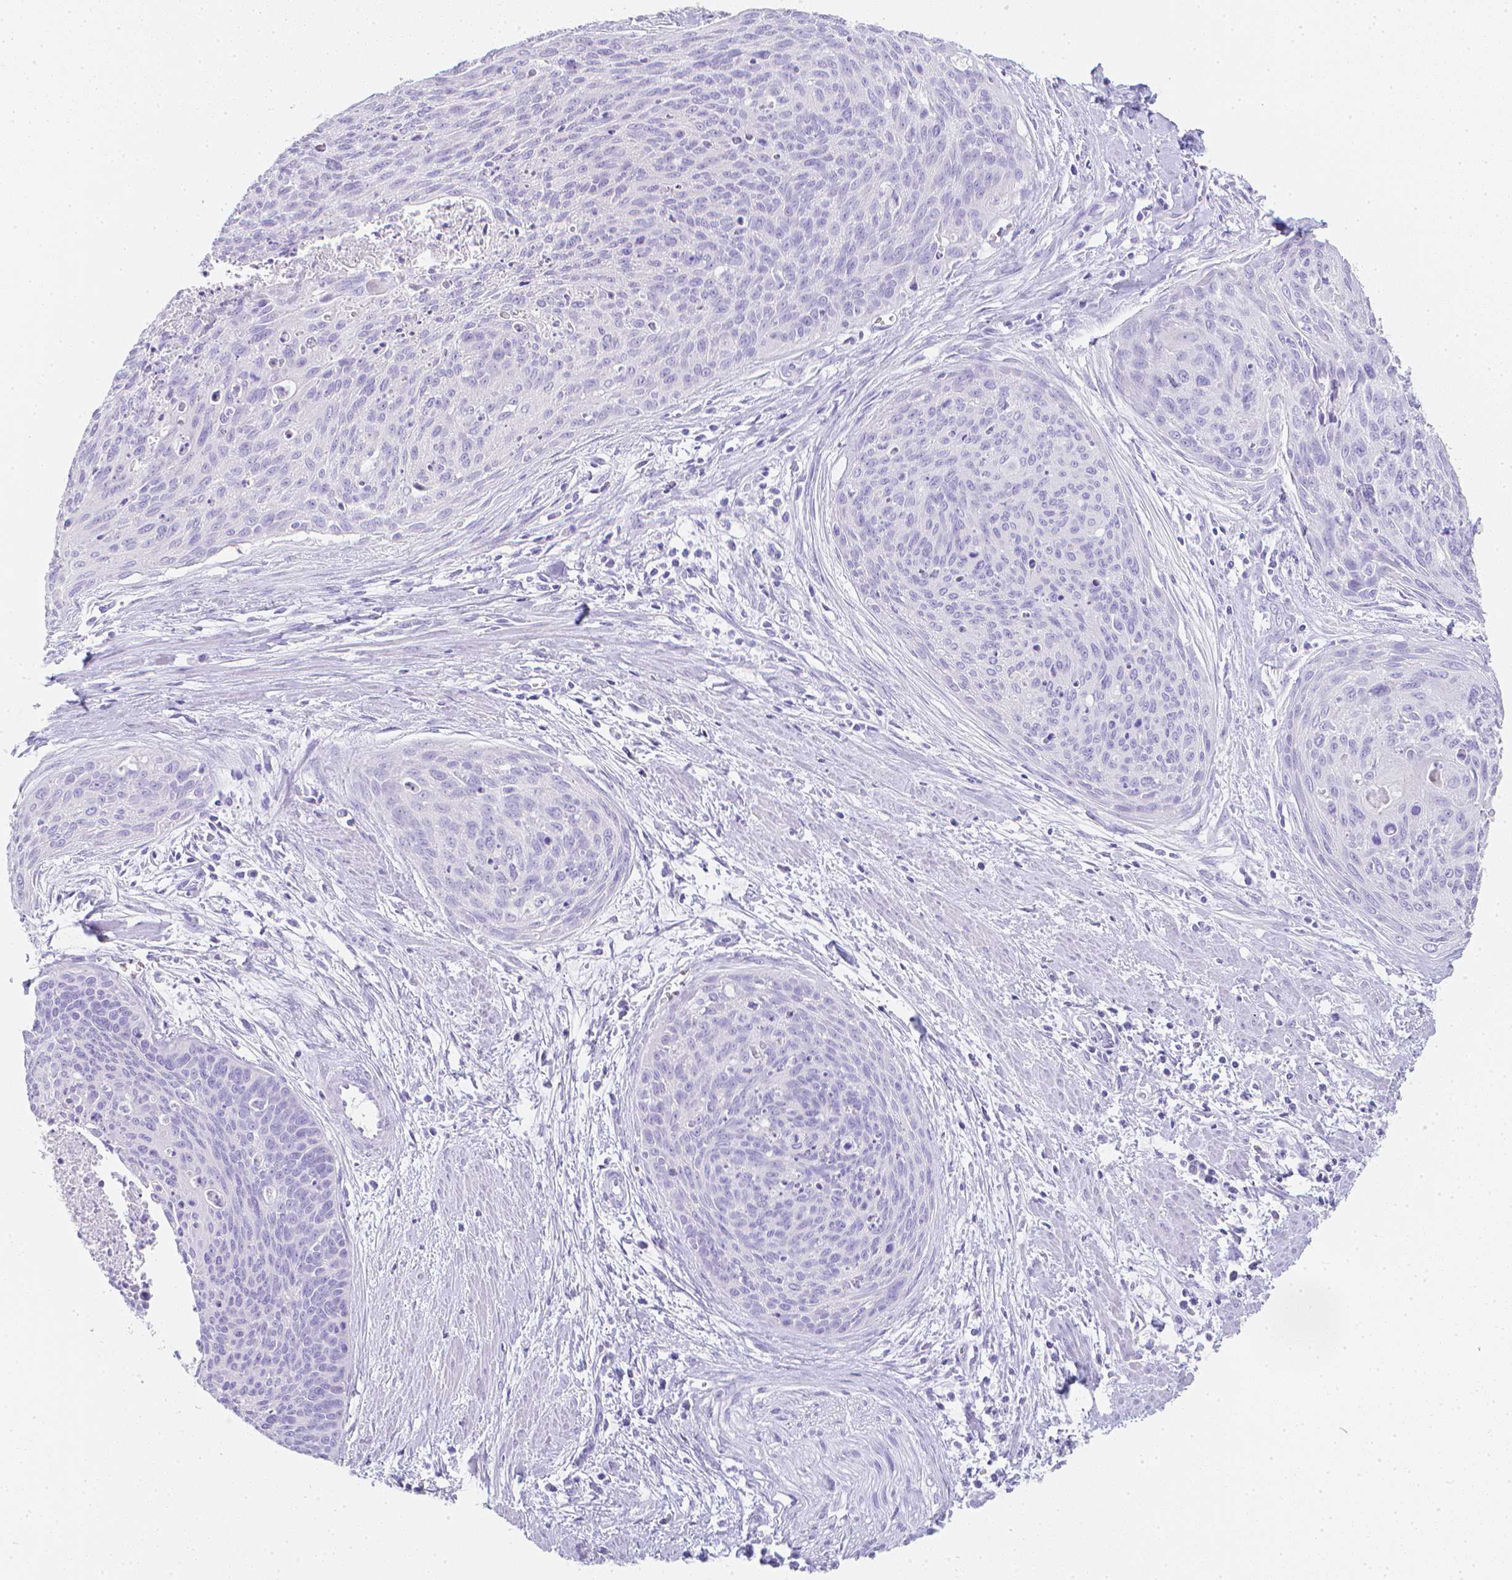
{"staining": {"intensity": "negative", "quantity": "none", "location": "none"}, "tissue": "cervical cancer", "cell_type": "Tumor cells", "image_type": "cancer", "snomed": [{"axis": "morphology", "description": "Squamous cell carcinoma, NOS"}, {"axis": "topography", "description": "Cervix"}], "caption": "This is an IHC histopathology image of human squamous cell carcinoma (cervical). There is no staining in tumor cells.", "gene": "LGALS4", "patient": {"sex": "female", "age": 55}}